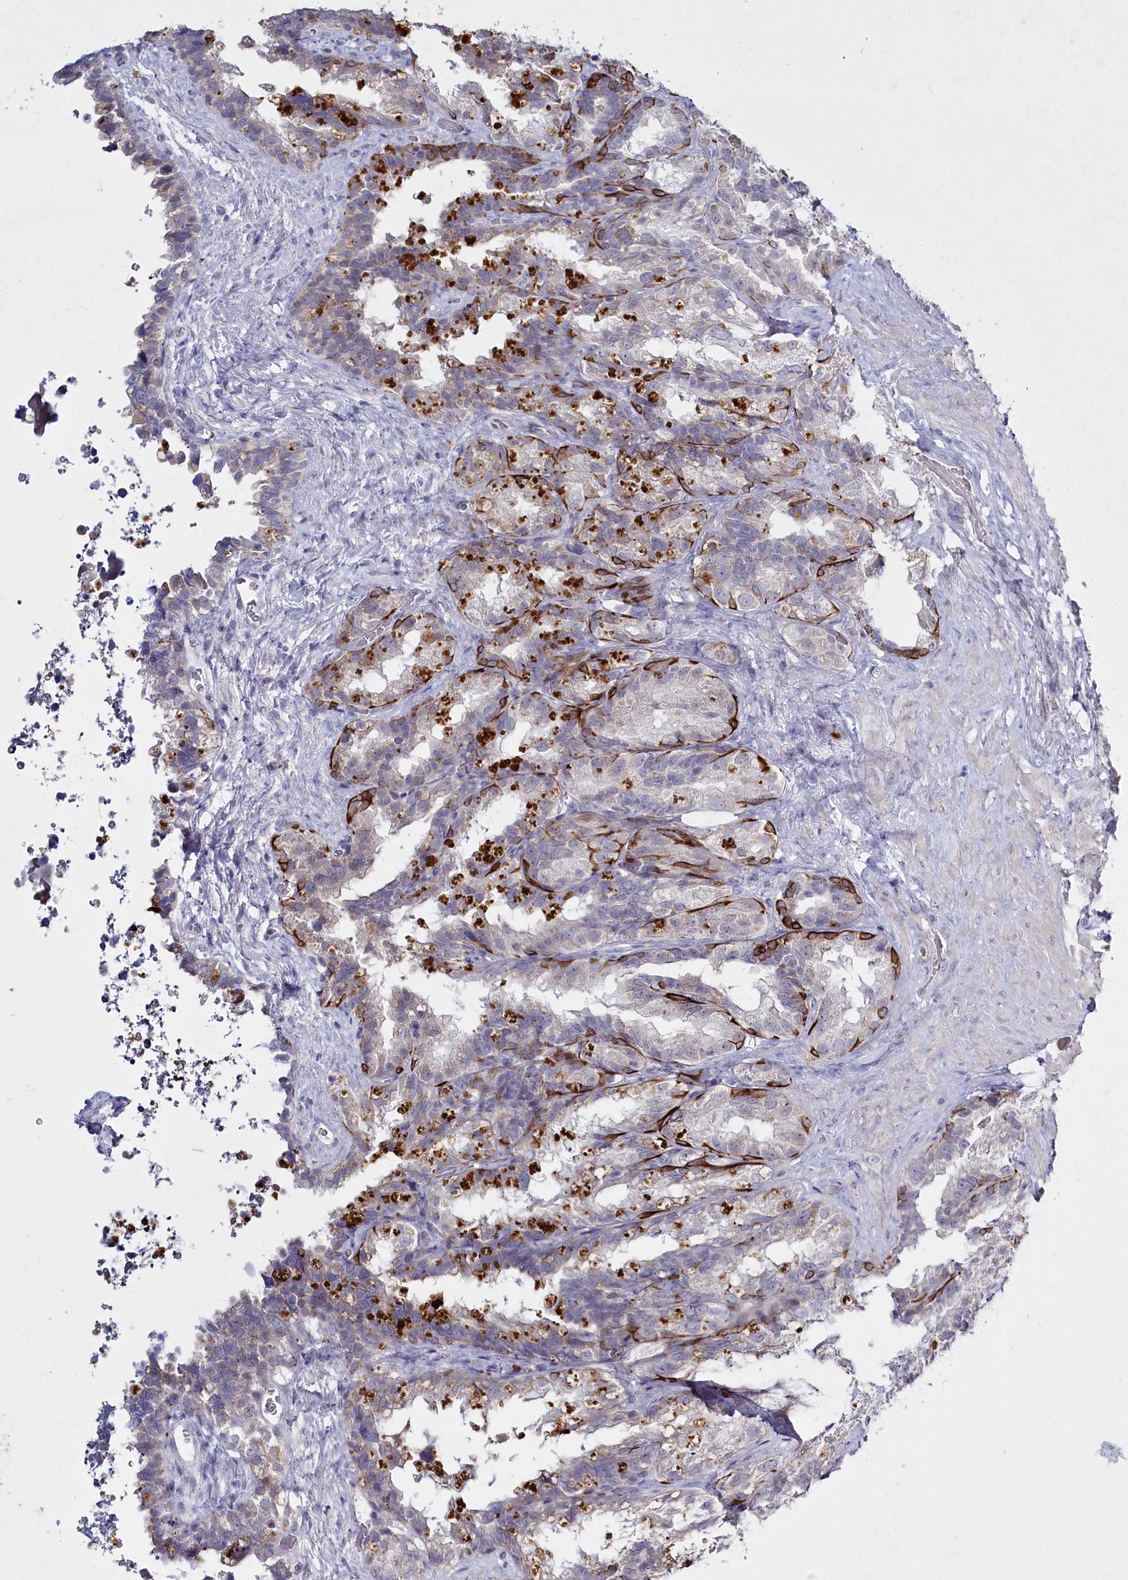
{"staining": {"intensity": "strong", "quantity": "<25%", "location": "cytoplasmic/membranous"}, "tissue": "seminal vesicle", "cell_type": "Glandular cells", "image_type": "normal", "snomed": [{"axis": "morphology", "description": "Normal tissue, NOS"}, {"axis": "topography", "description": "Seminal veicle"}], "caption": "Normal seminal vesicle reveals strong cytoplasmic/membranous positivity in approximately <25% of glandular cells, visualized by immunohistochemistry.", "gene": "ABITRAM", "patient": {"sex": "male", "age": 60}}